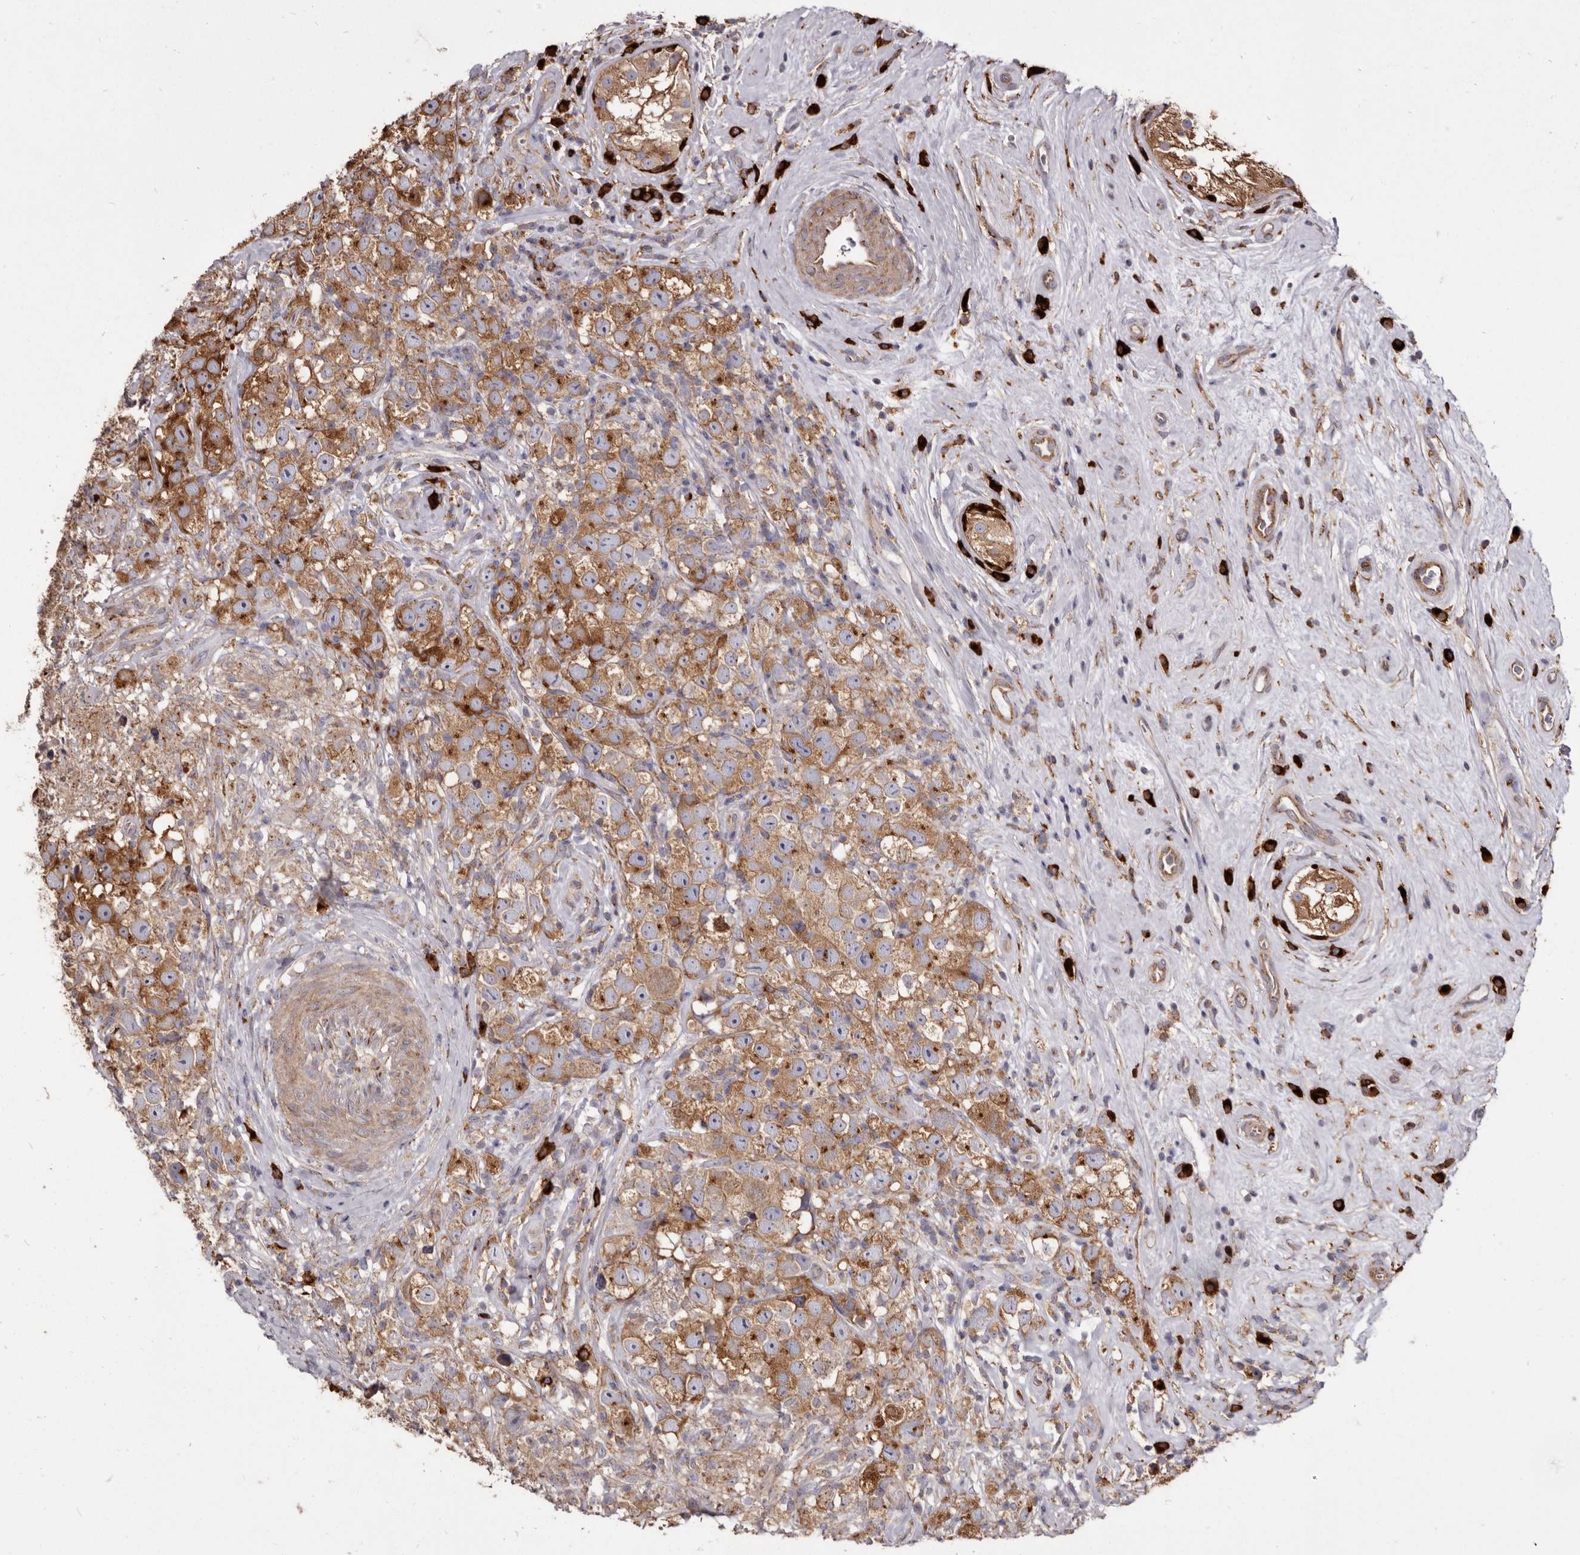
{"staining": {"intensity": "moderate", "quantity": ">75%", "location": "cytoplasmic/membranous"}, "tissue": "testis cancer", "cell_type": "Tumor cells", "image_type": "cancer", "snomed": [{"axis": "morphology", "description": "Seminoma, NOS"}, {"axis": "topography", "description": "Testis"}], "caption": "About >75% of tumor cells in testis cancer (seminoma) reveal moderate cytoplasmic/membranous protein positivity as visualized by brown immunohistochemical staining.", "gene": "TPD52", "patient": {"sex": "male", "age": 49}}